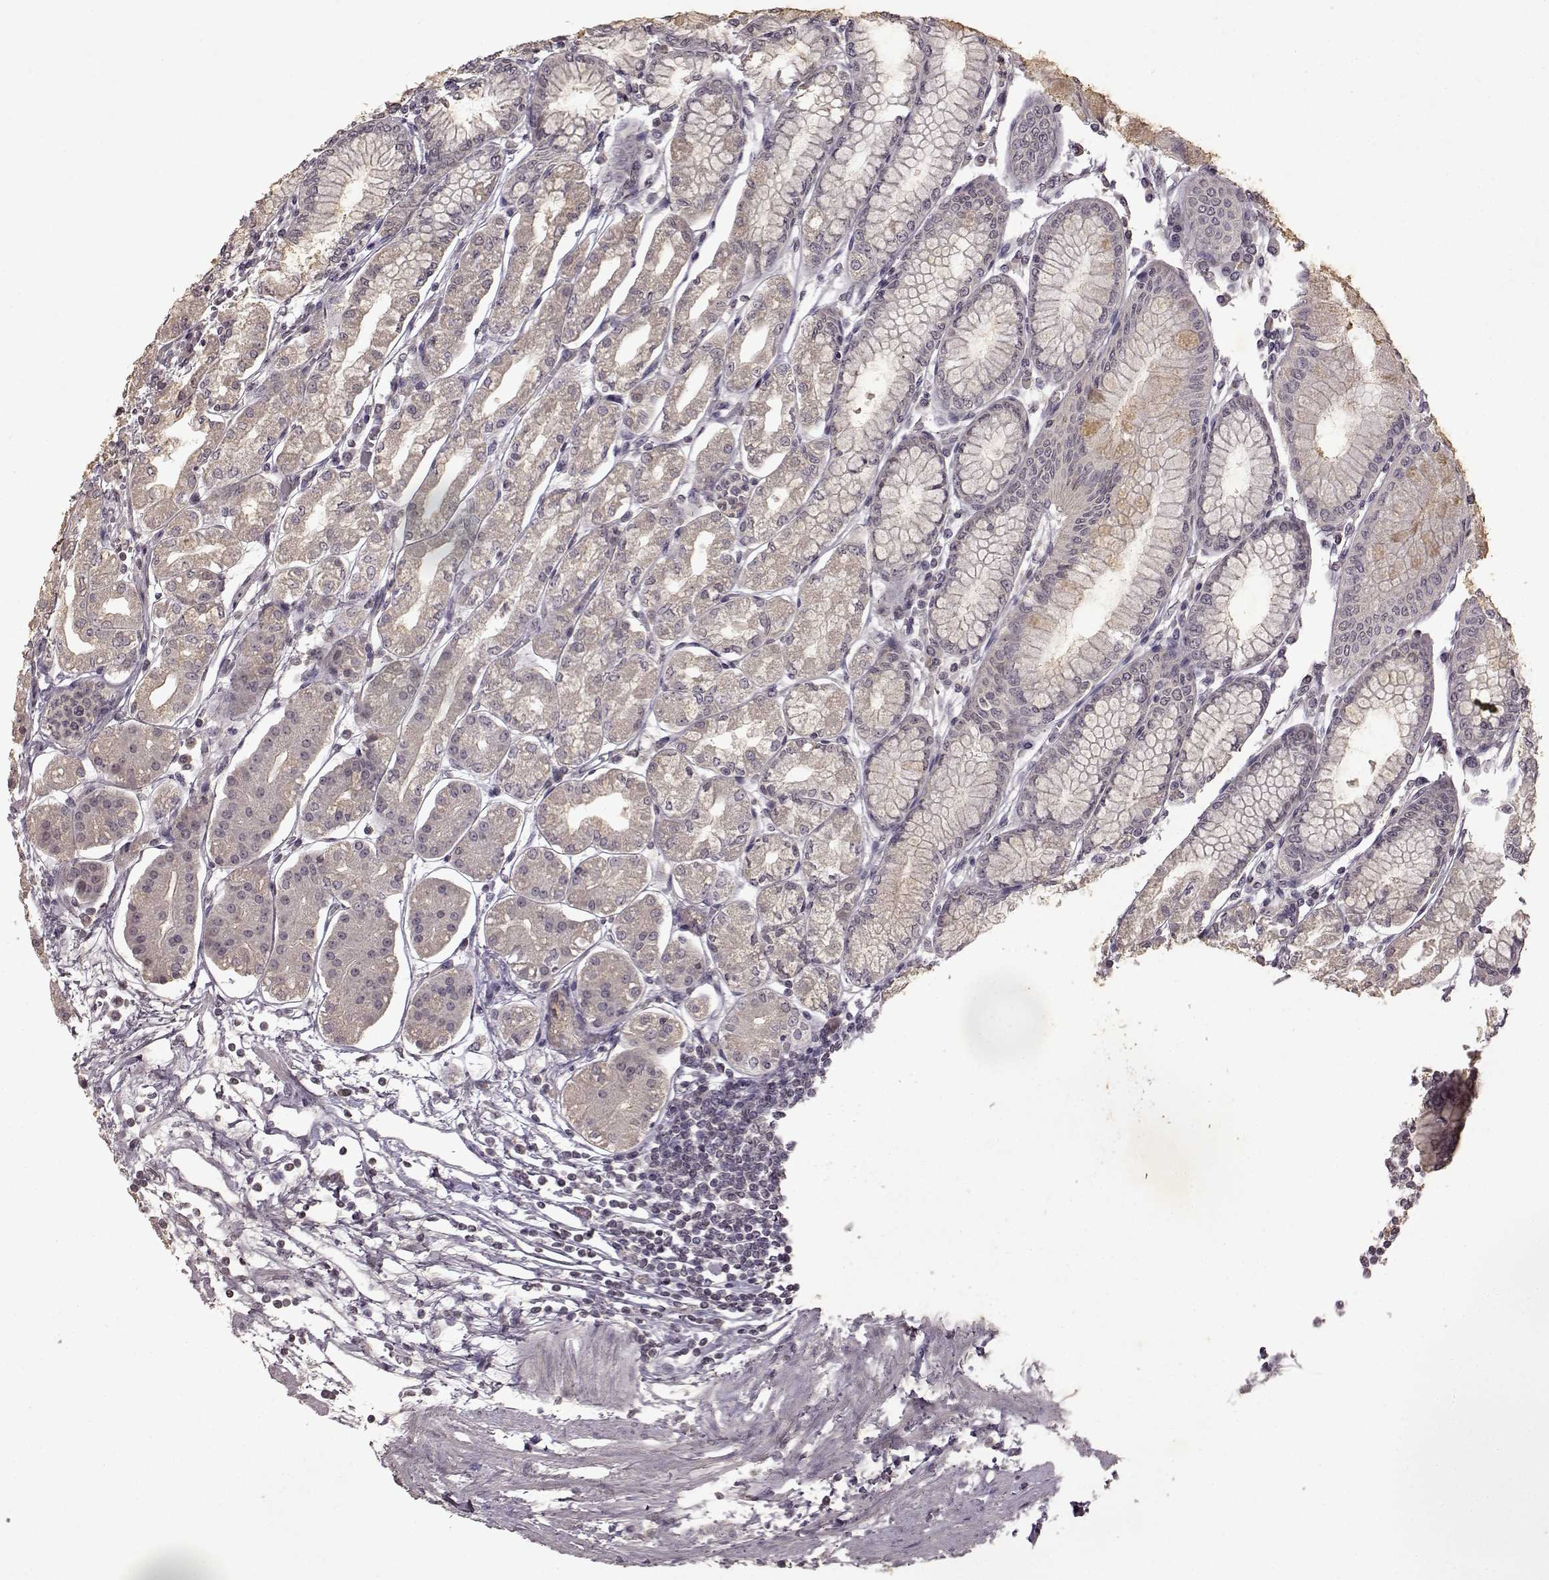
{"staining": {"intensity": "weak", "quantity": "<25%", "location": "cytoplasmic/membranous"}, "tissue": "stomach", "cell_type": "Glandular cells", "image_type": "normal", "snomed": [{"axis": "morphology", "description": "Normal tissue, NOS"}, {"axis": "topography", "description": "Skeletal muscle"}, {"axis": "topography", "description": "Stomach"}], "caption": "A histopathology image of human stomach is negative for staining in glandular cells. (Brightfield microscopy of DAB (3,3'-diaminobenzidine) immunohistochemistry (IHC) at high magnification).", "gene": "LHB", "patient": {"sex": "female", "age": 57}}